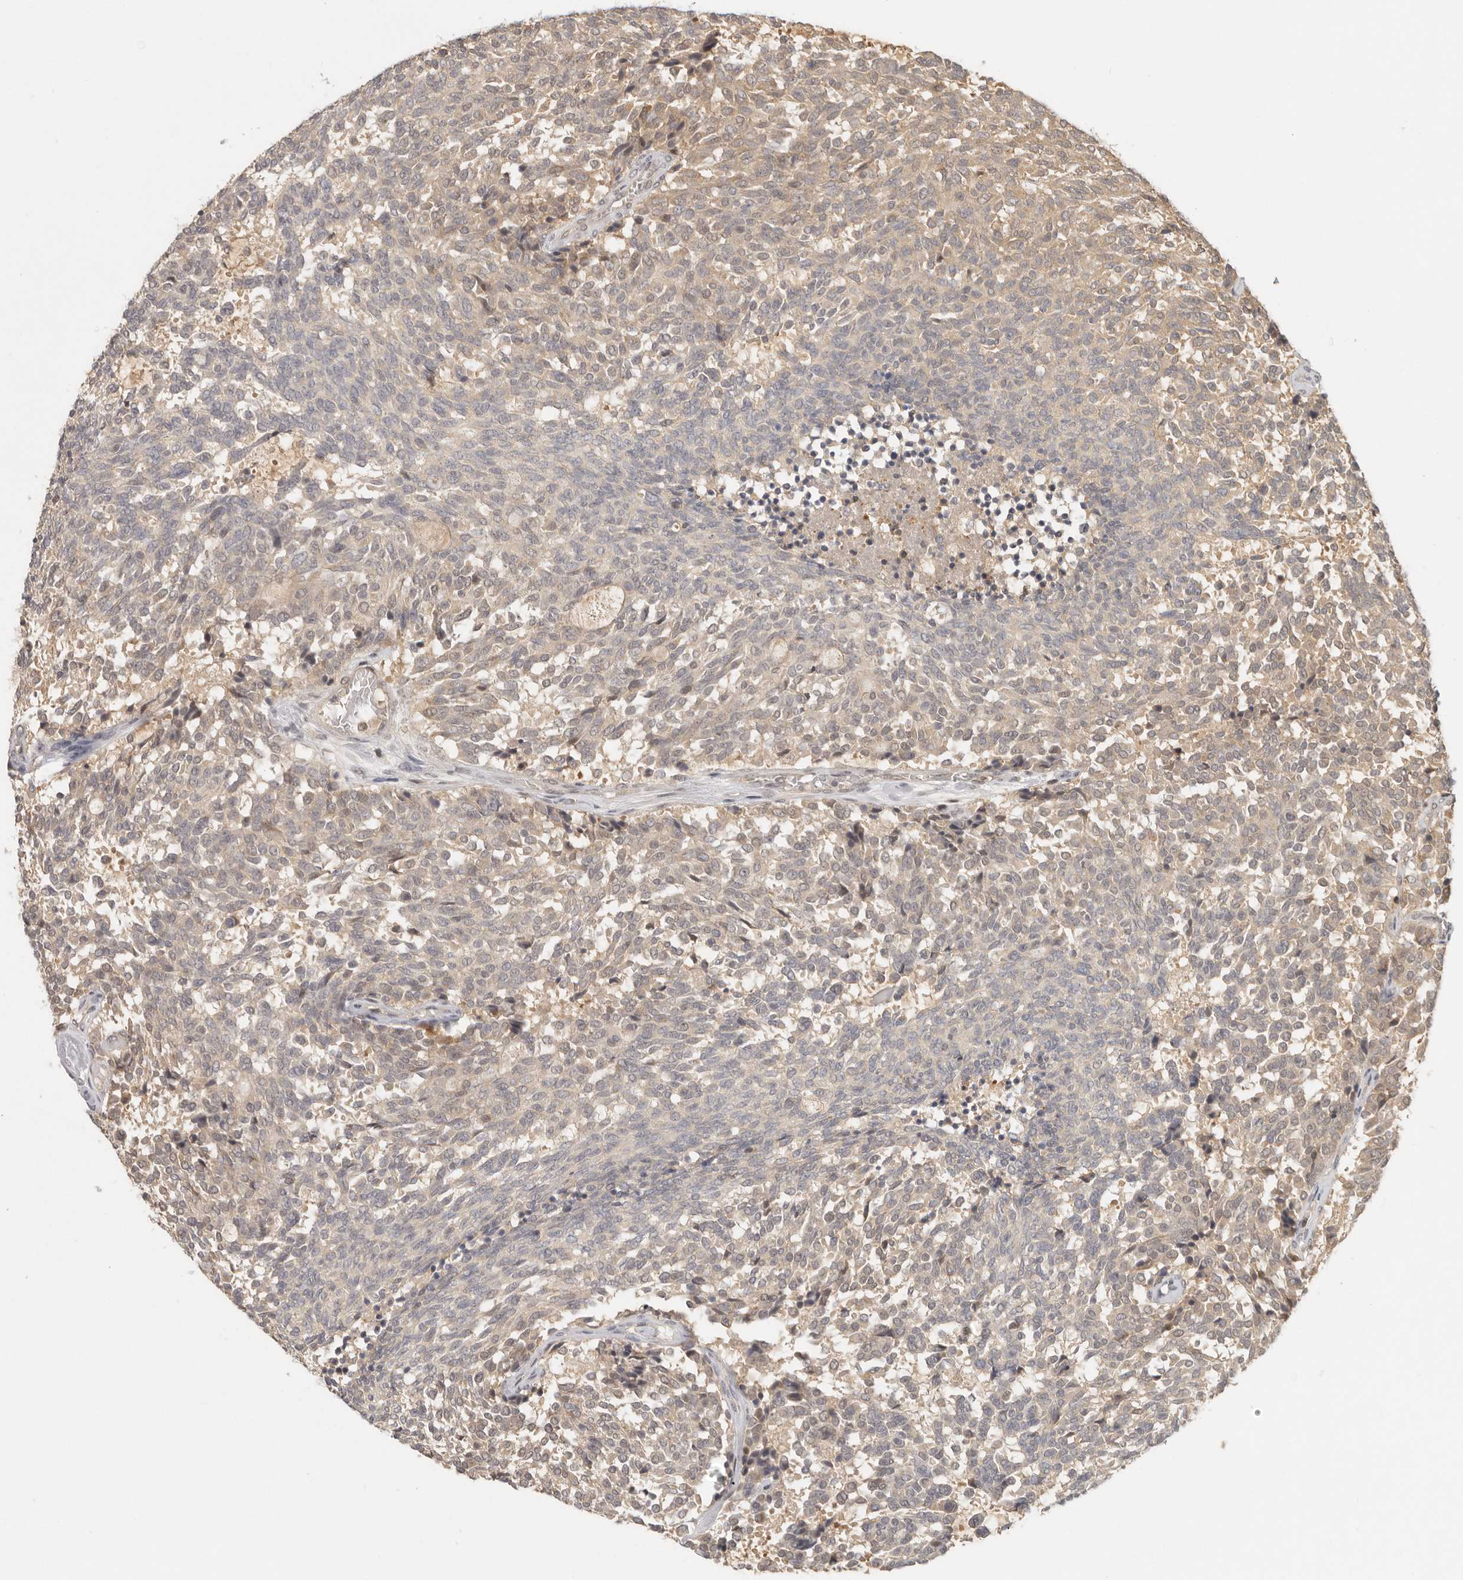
{"staining": {"intensity": "weak", "quantity": "<25%", "location": "cytoplasmic/membranous"}, "tissue": "carcinoid", "cell_type": "Tumor cells", "image_type": "cancer", "snomed": [{"axis": "morphology", "description": "Carcinoid, malignant, NOS"}, {"axis": "topography", "description": "Pancreas"}], "caption": "Immunohistochemical staining of carcinoid shows no significant expression in tumor cells.", "gene": "PSMA5", "patient": {"sex": "female", "age": 54}}